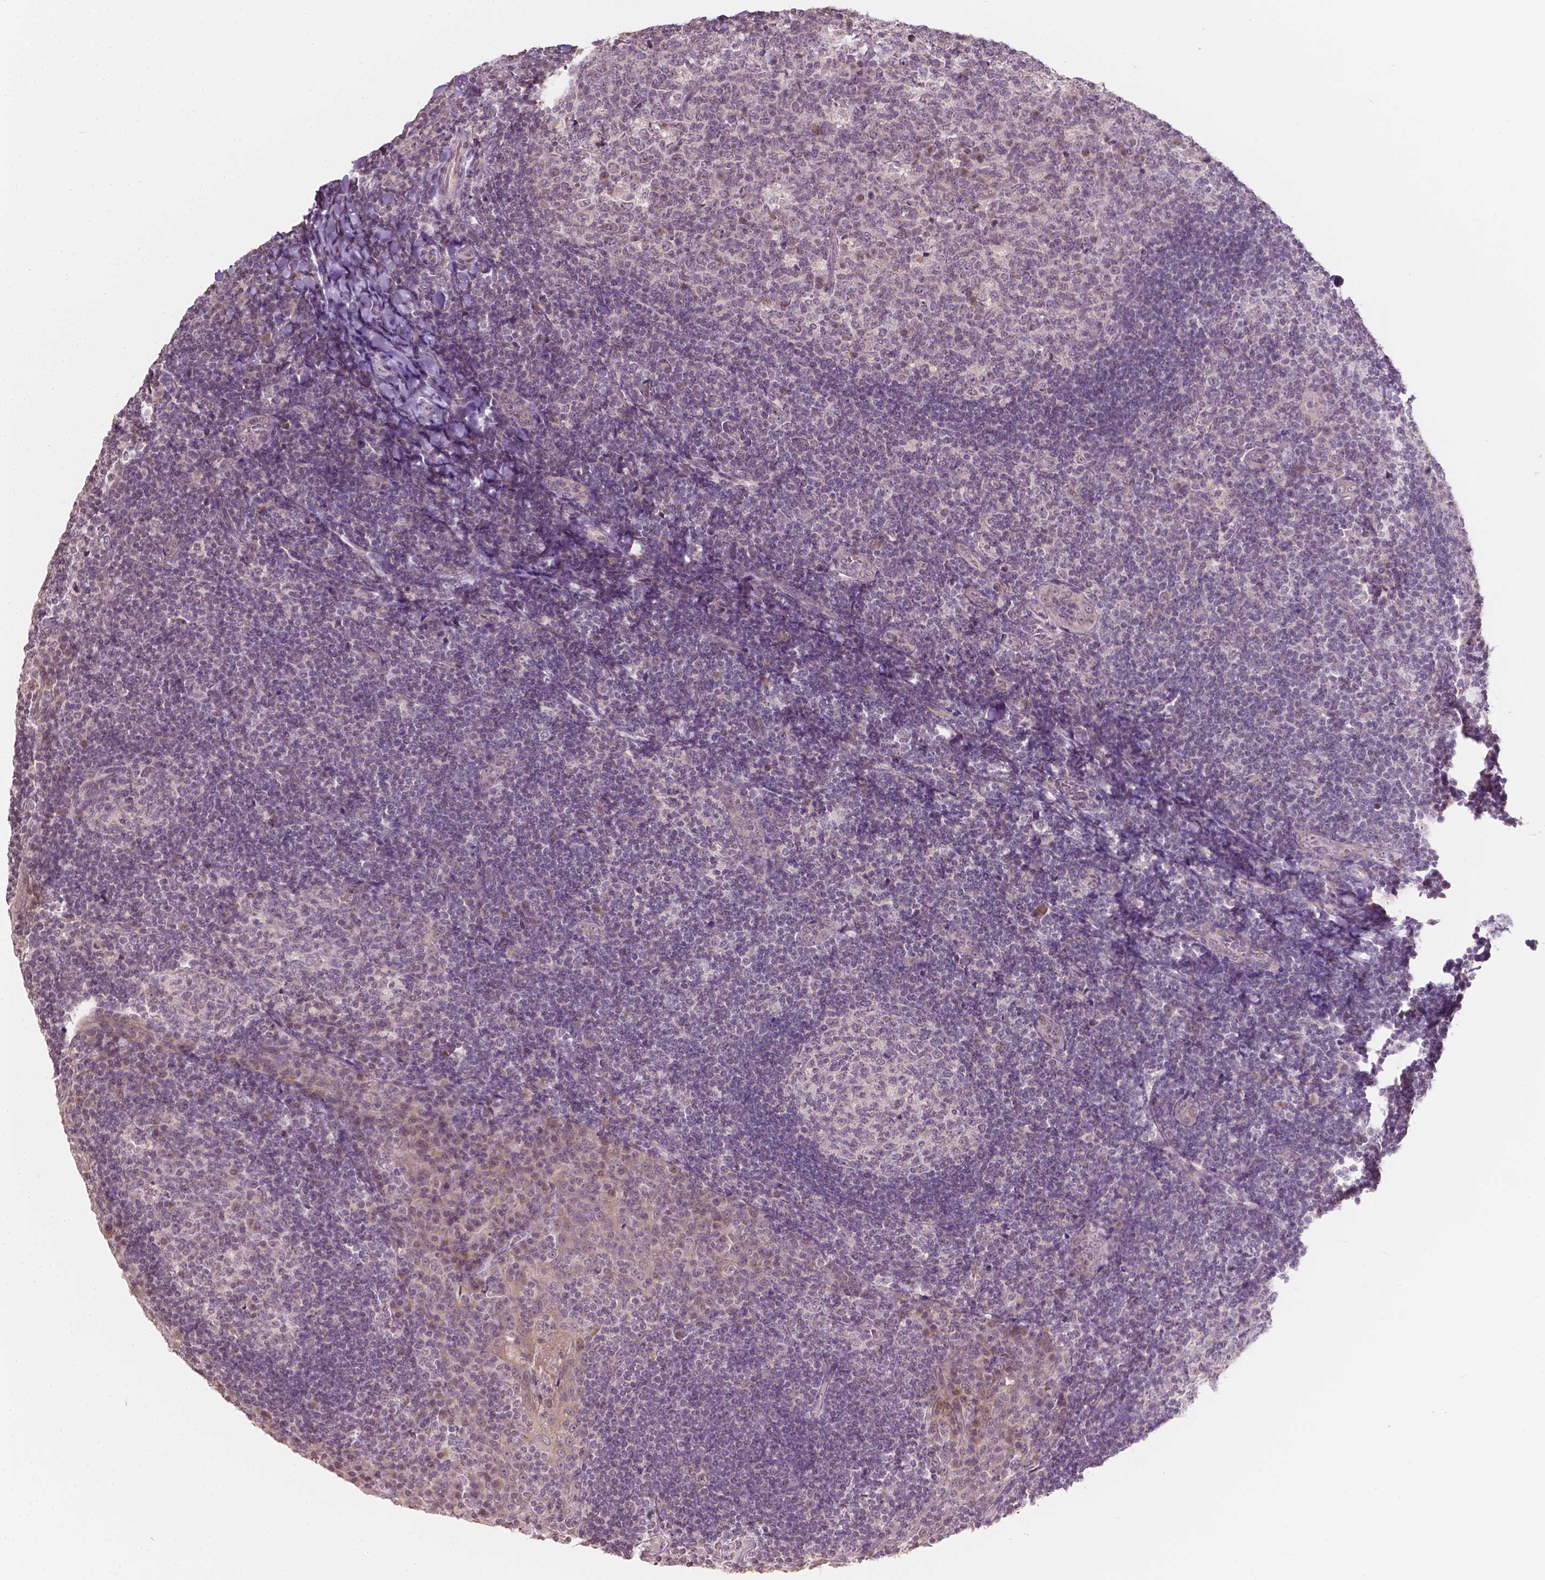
{"staining": {"intensity": "negative", "quantity": "none", "location": "none"}, "tissue": "tonsil", "cell_type": "Germinal center cells", "image_type": "normal", "snomed": [{"axis": "morphology", "description": "Normal tissue, NOS"}, {"axis": "topography", "description": "Tonsil"}], "caption": "Histopathology image shows no significant protein staining in germinal center cells of normal tonsil.", "gene": "NOS1AP", "patient": {"sex": "male", "age": 17}}